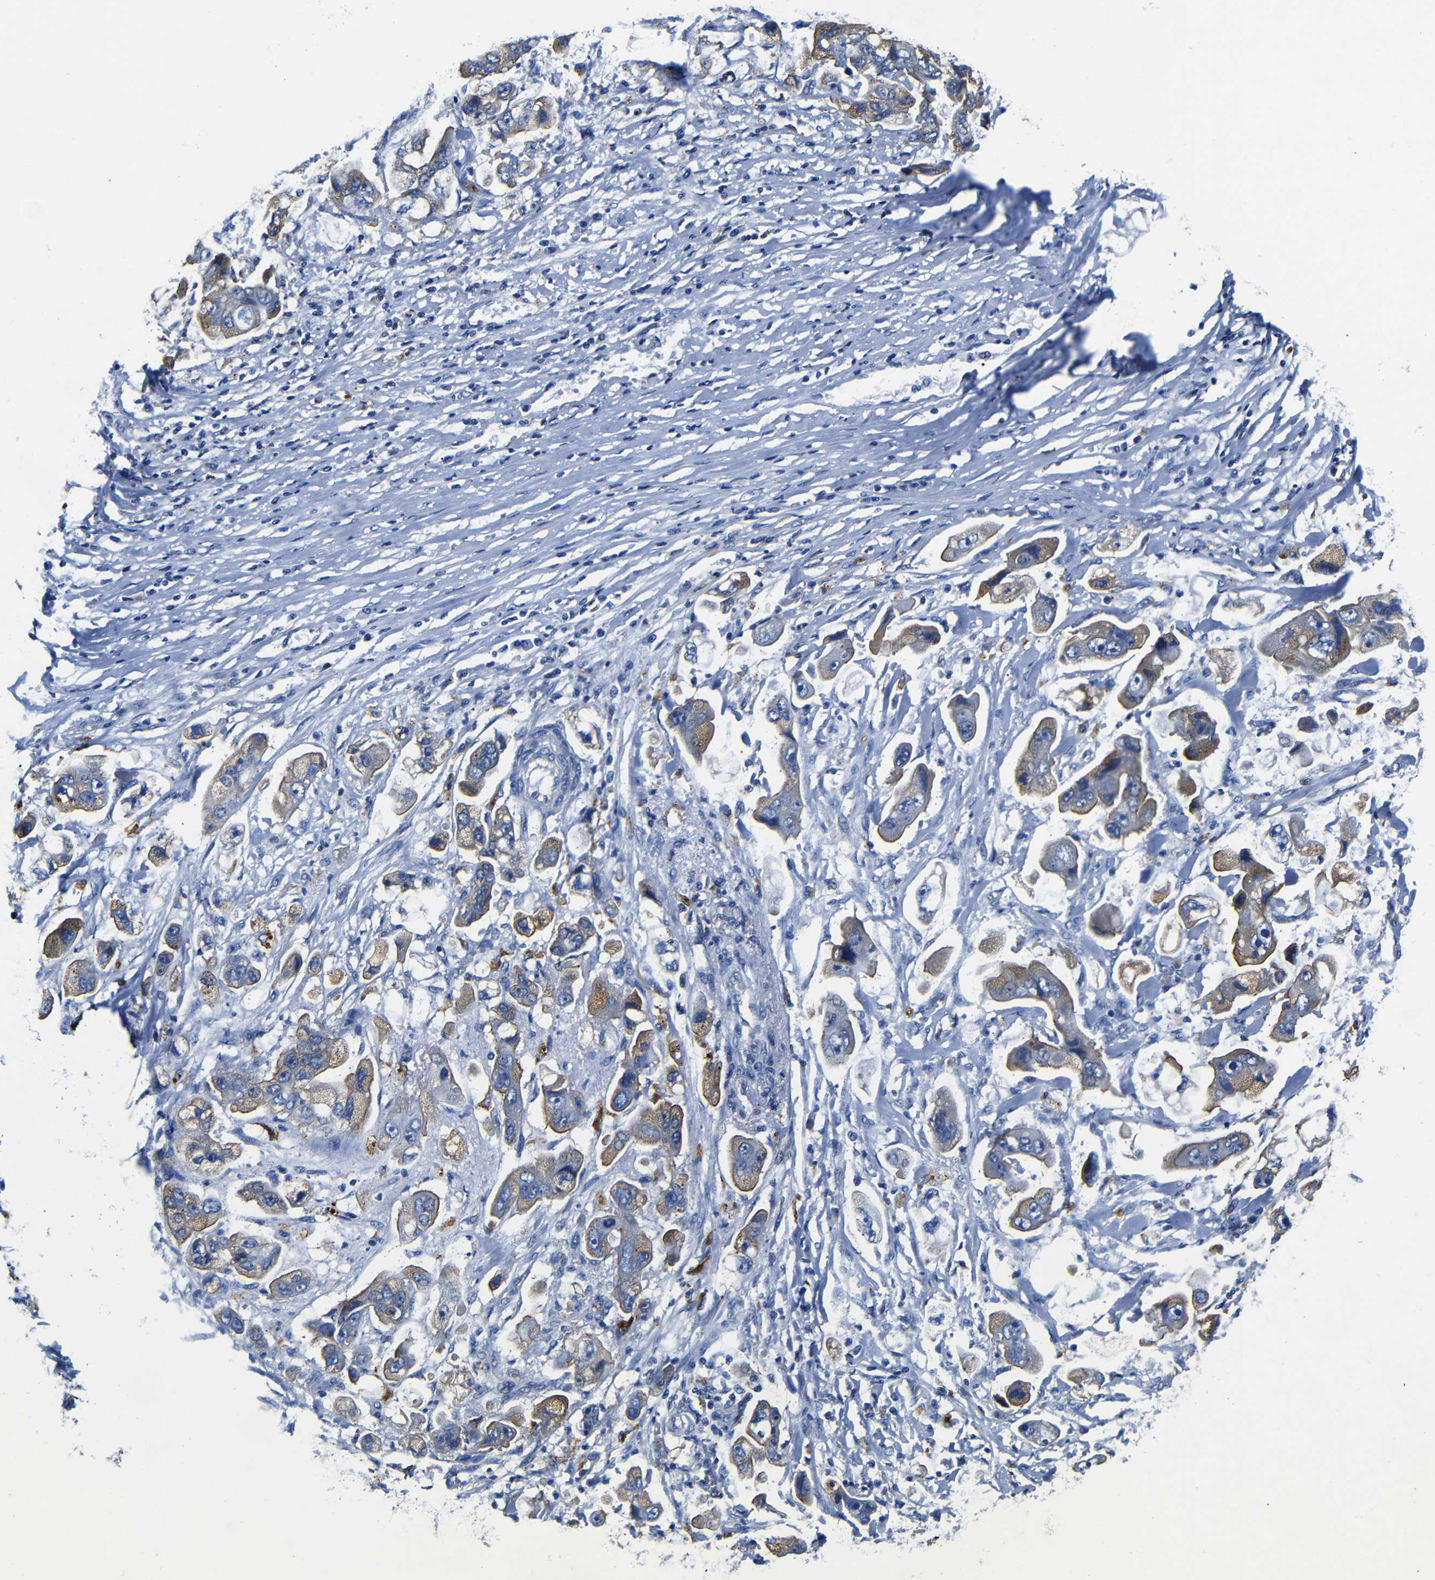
{"staining": {"intensity": "moderate", "quantity": ">75%", "location": "cytoplasmic/membranous"}, "tissue": "stomach cancer", "cell_type": "Tumor cells", "image_type": "cancer", "snomed": [{"axis": "morphology", "description": "Adenocarcinoma, NOS"}, {"axis": "topography", "description": "Stomach"}], "caption": "IHC image of neoplastic tissue: stomach cancer (adenocarcinoma) stained using IHC shows medium levels of moderate protein expression localized specifically in the cytoplasmic/membranous of tumor cells, appearing as a cytoplasmic/membranous brown color.", "gene": "GIMAP2", "patient": {"sex": "male", "age": 62}}